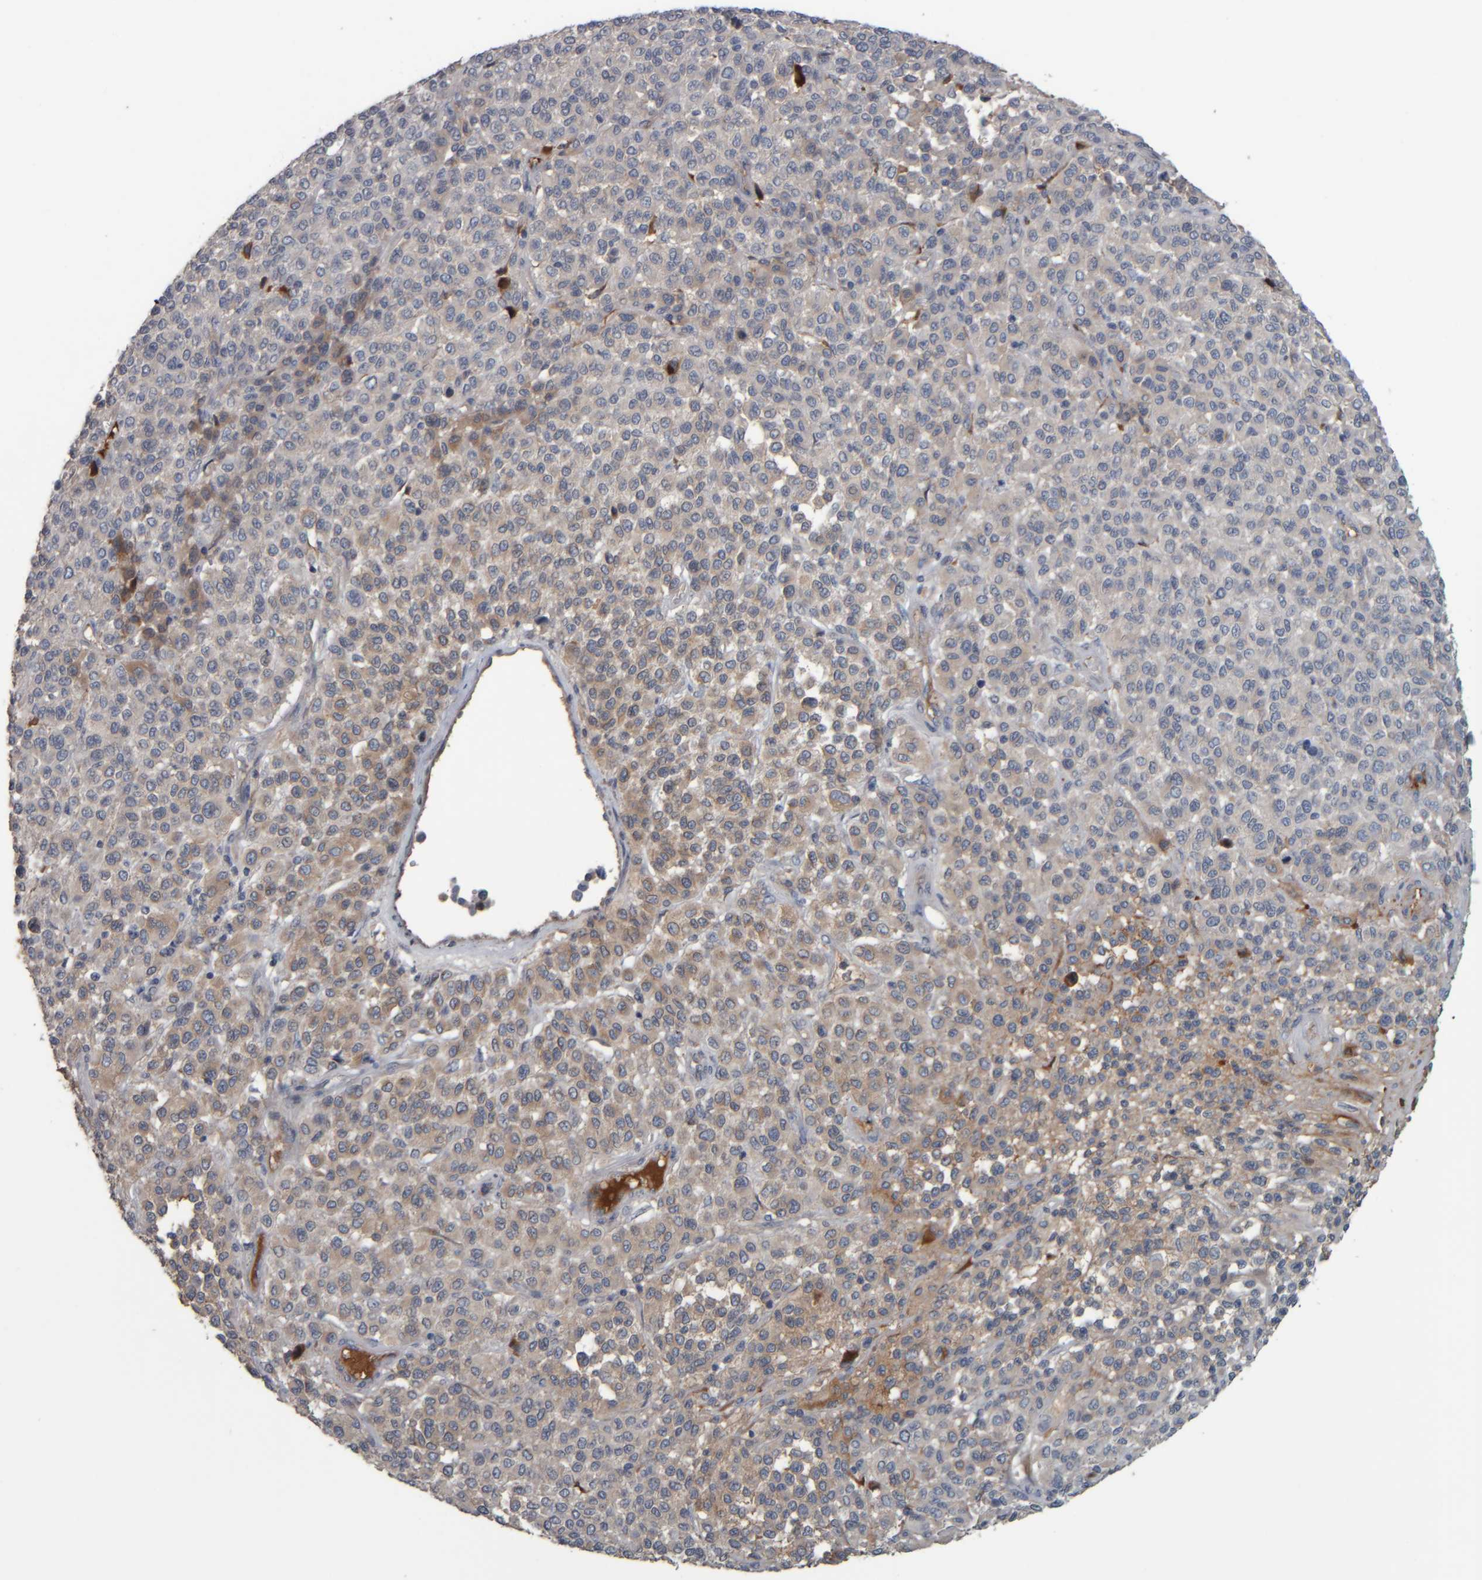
{"staining": {"intensity": "moderate", "quantity": "<25%", "location": "cytoplasmic/membranous"}, "tissue": "melanoma", "cell_type": "Tumor cells", "image_type": "cancer", "snomed": [{"axis": "morphology", "description": "Malignant melanoma, Metastatic site"}, {"axis": "topography", "description": "Pancreas"}], "caption": "Malignant melanoma (metastatic site) tissue displays moderate cytoplasmic/membranous staining in about <25% of tumor cells, visualized by immunohistochemistry.", "gene": "CAVIN4", "patient": {"sex": "female", "age": 30}}